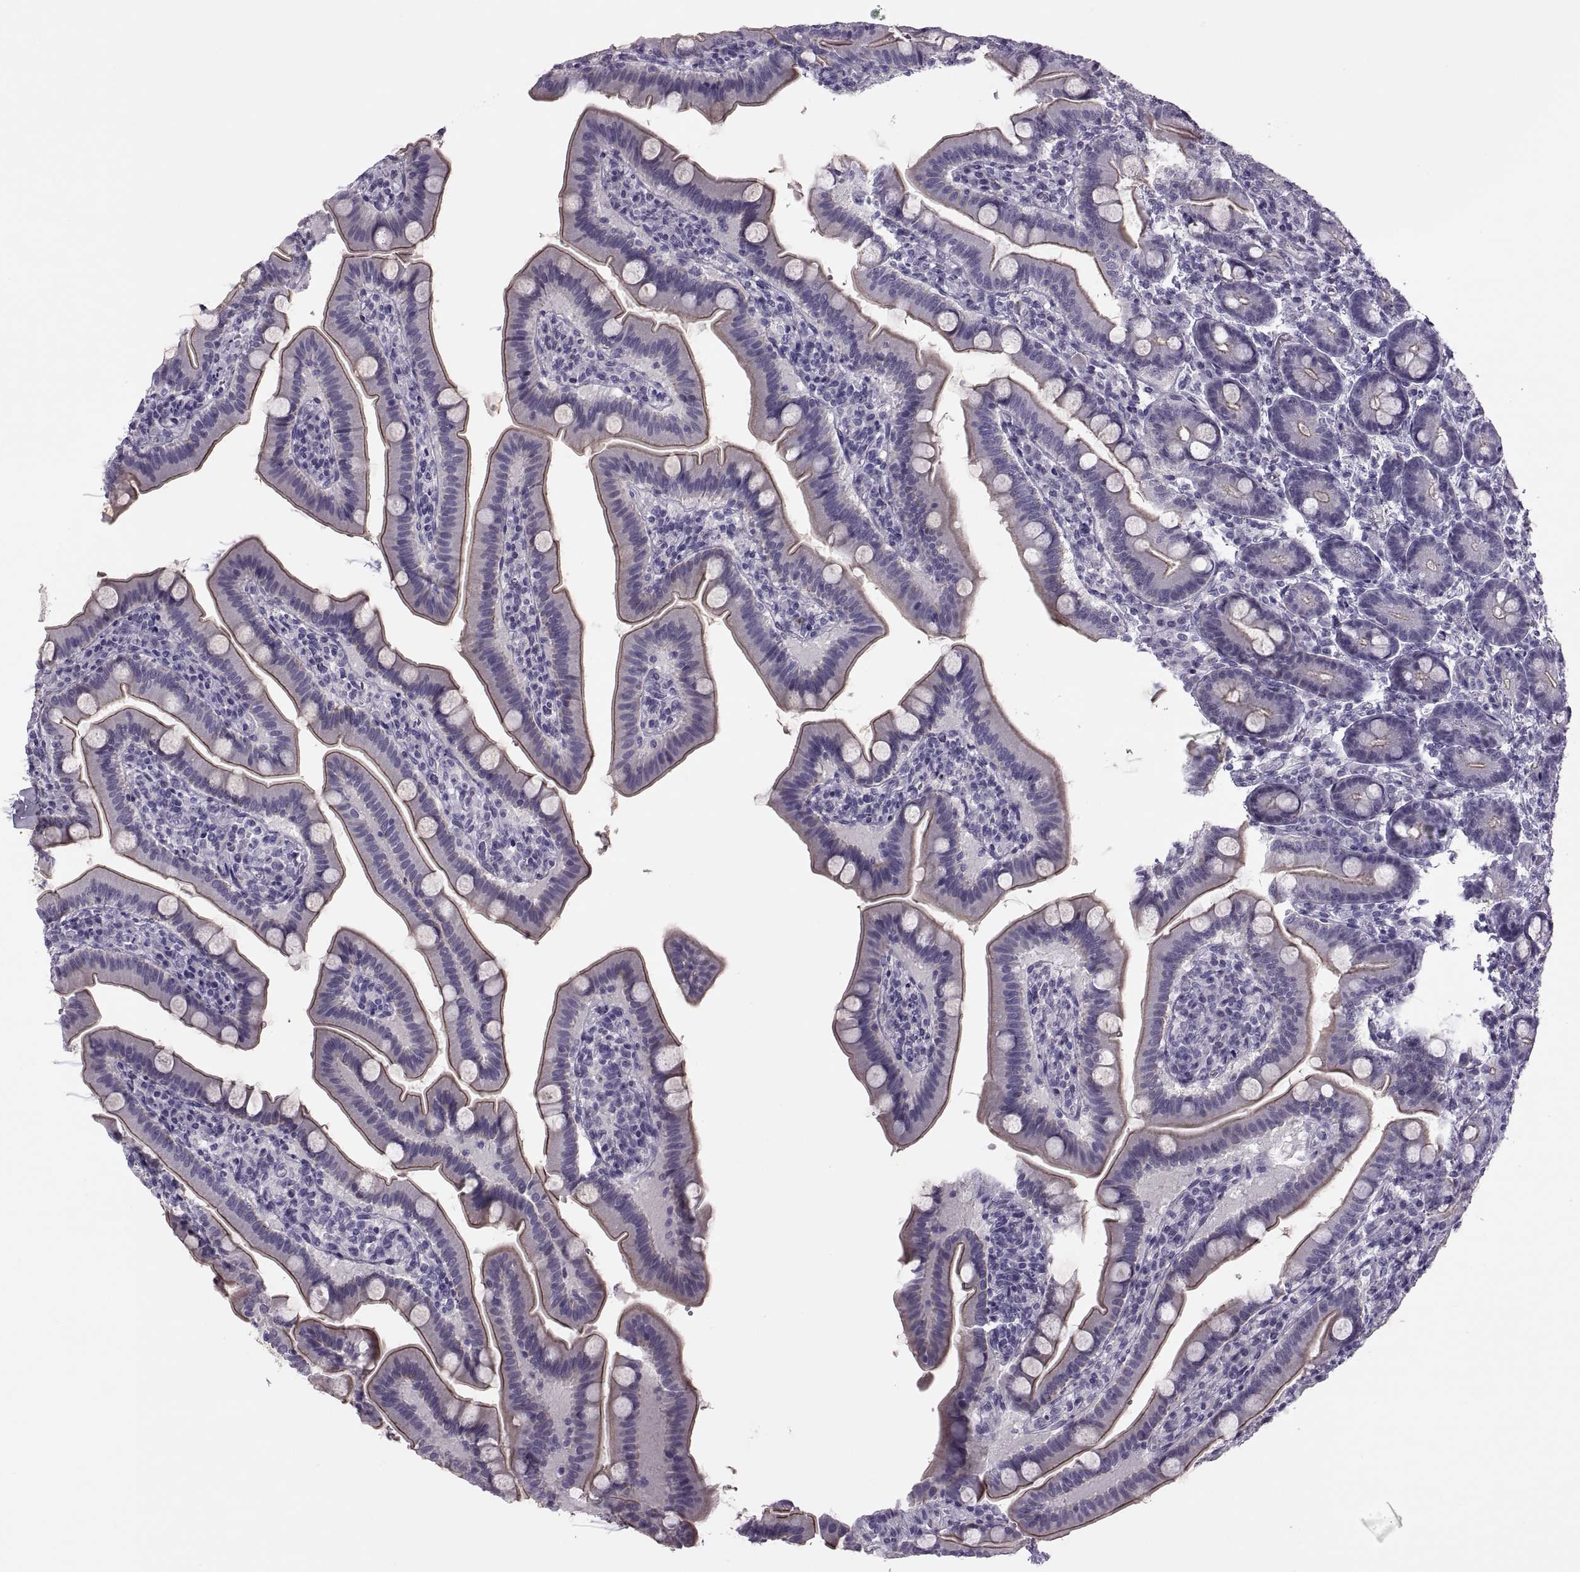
{"staining": {"intensity": "strong", "quantity": "25%-75%", "location": "cytoplasmic/membranous"}, "tissue": "small intestine", "cell_type": "Glandular cells", "image_type": "normal", "snomed": [{"axis": "morphology", "description": "Normal tissue, NOS"}, {"axis": "topography", "description": "Small intestine"}], "caption": "Unremarkable small intestine was stained to show a protein in brown. There is high levels of strong cytoplasmic/membranous expression in about 25%-75% of glandular cells.", "gene": "SYNGR4", "patient": {"sex": "male", "age": 66}}